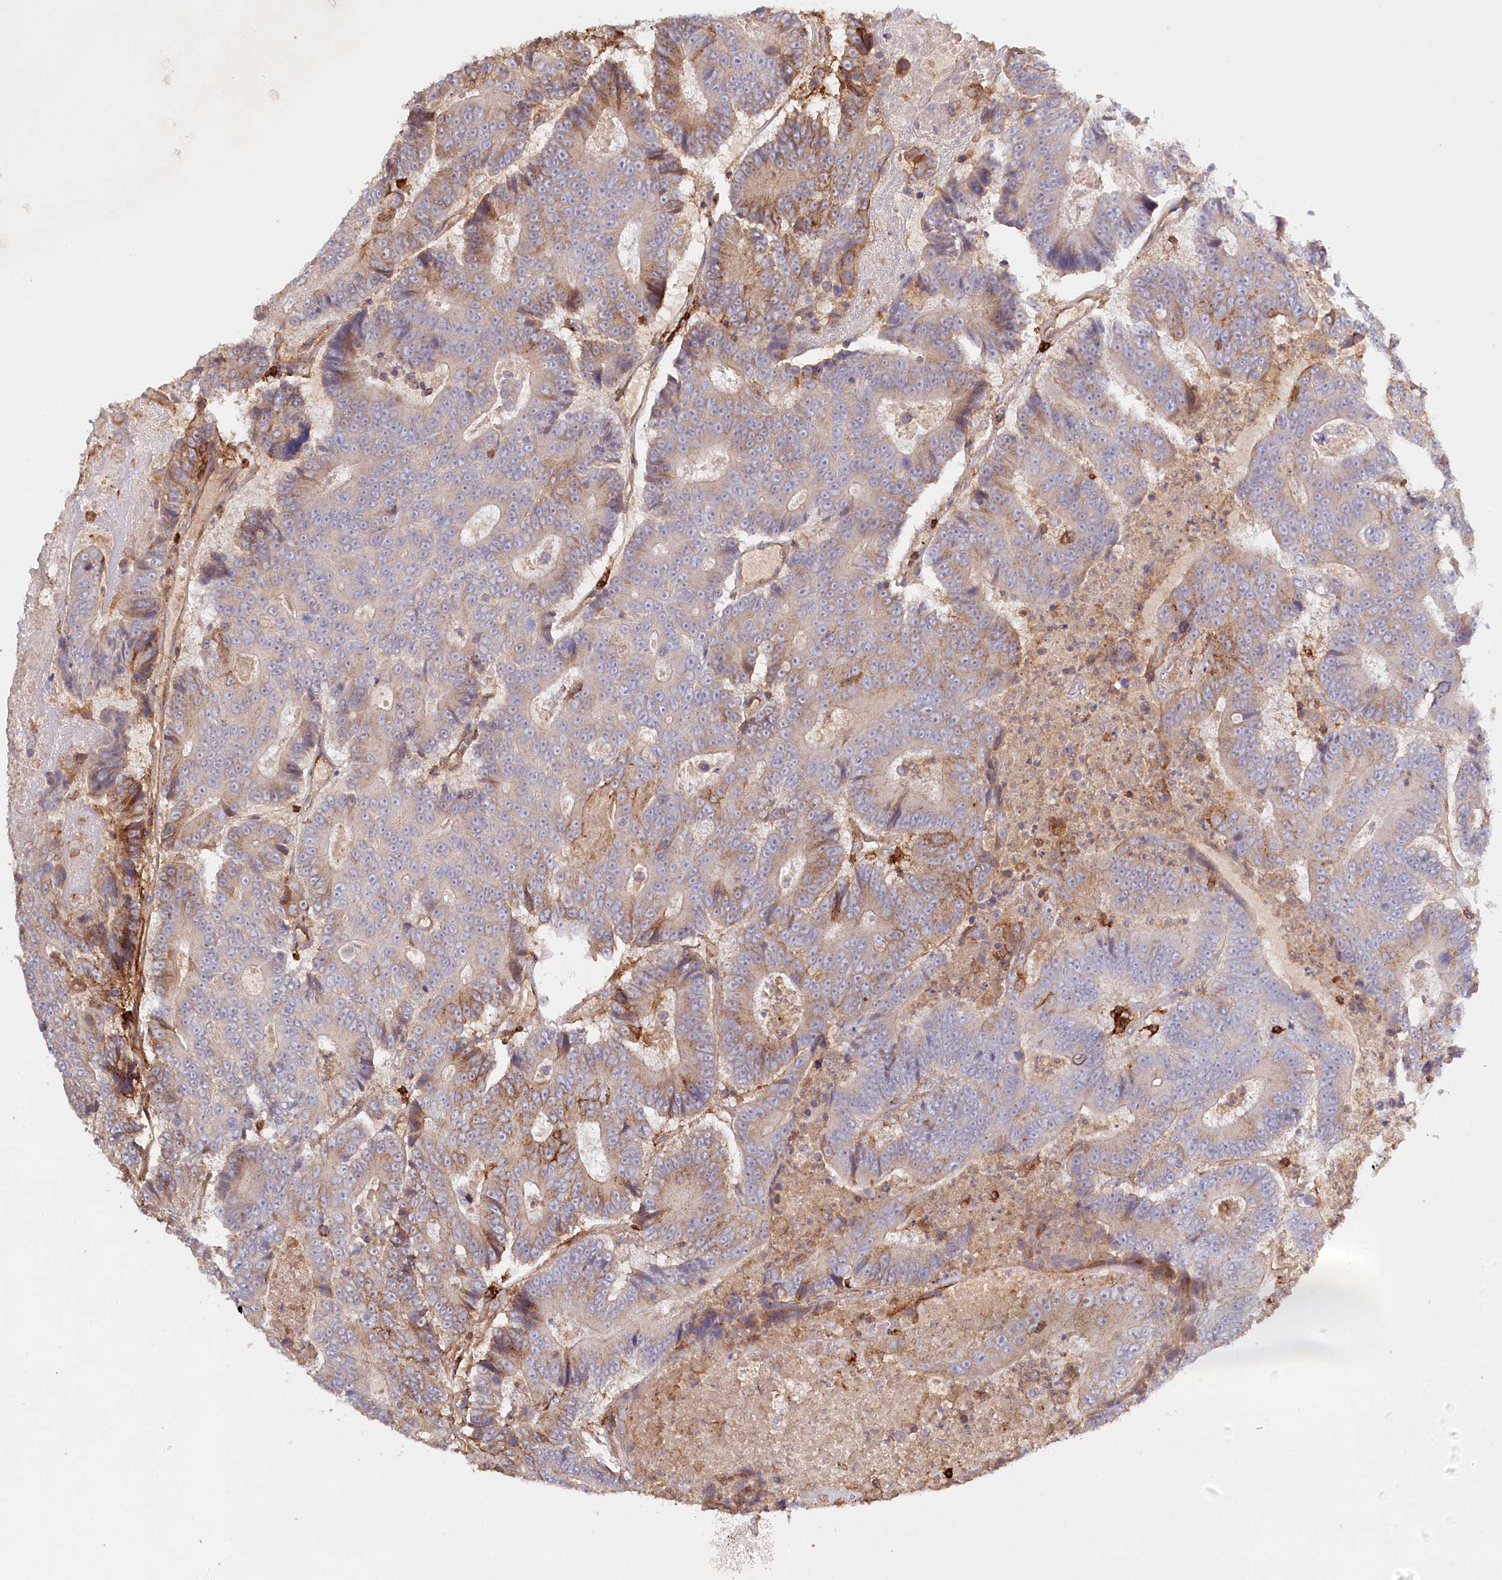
{"staining": {"intensity": "moderate", "quantity": "25%-75%", "location": "cytoplasmic/membranous"}, "tissue": "colorectal cancer", "cell_type": "Tumor cells", "image_type": "cancer", "snomed": [{"axis": "morphology", "description": "Adenocarcinoma, NOS"}, {"axis": "topography", "description": "Colon"}], "caption": "IHC image of neoplastic tissue: human adenocarcinoma (colorectal) stained using immunohistochemistry displays medium levels of moderate protein expression localized specifically in the cytoplasmic/membranous of tumor cells, appearing as a cytoplasmic/membranous brown color.", "gene": "RBP5", "patient": {"sex": "male", "age": 83}}